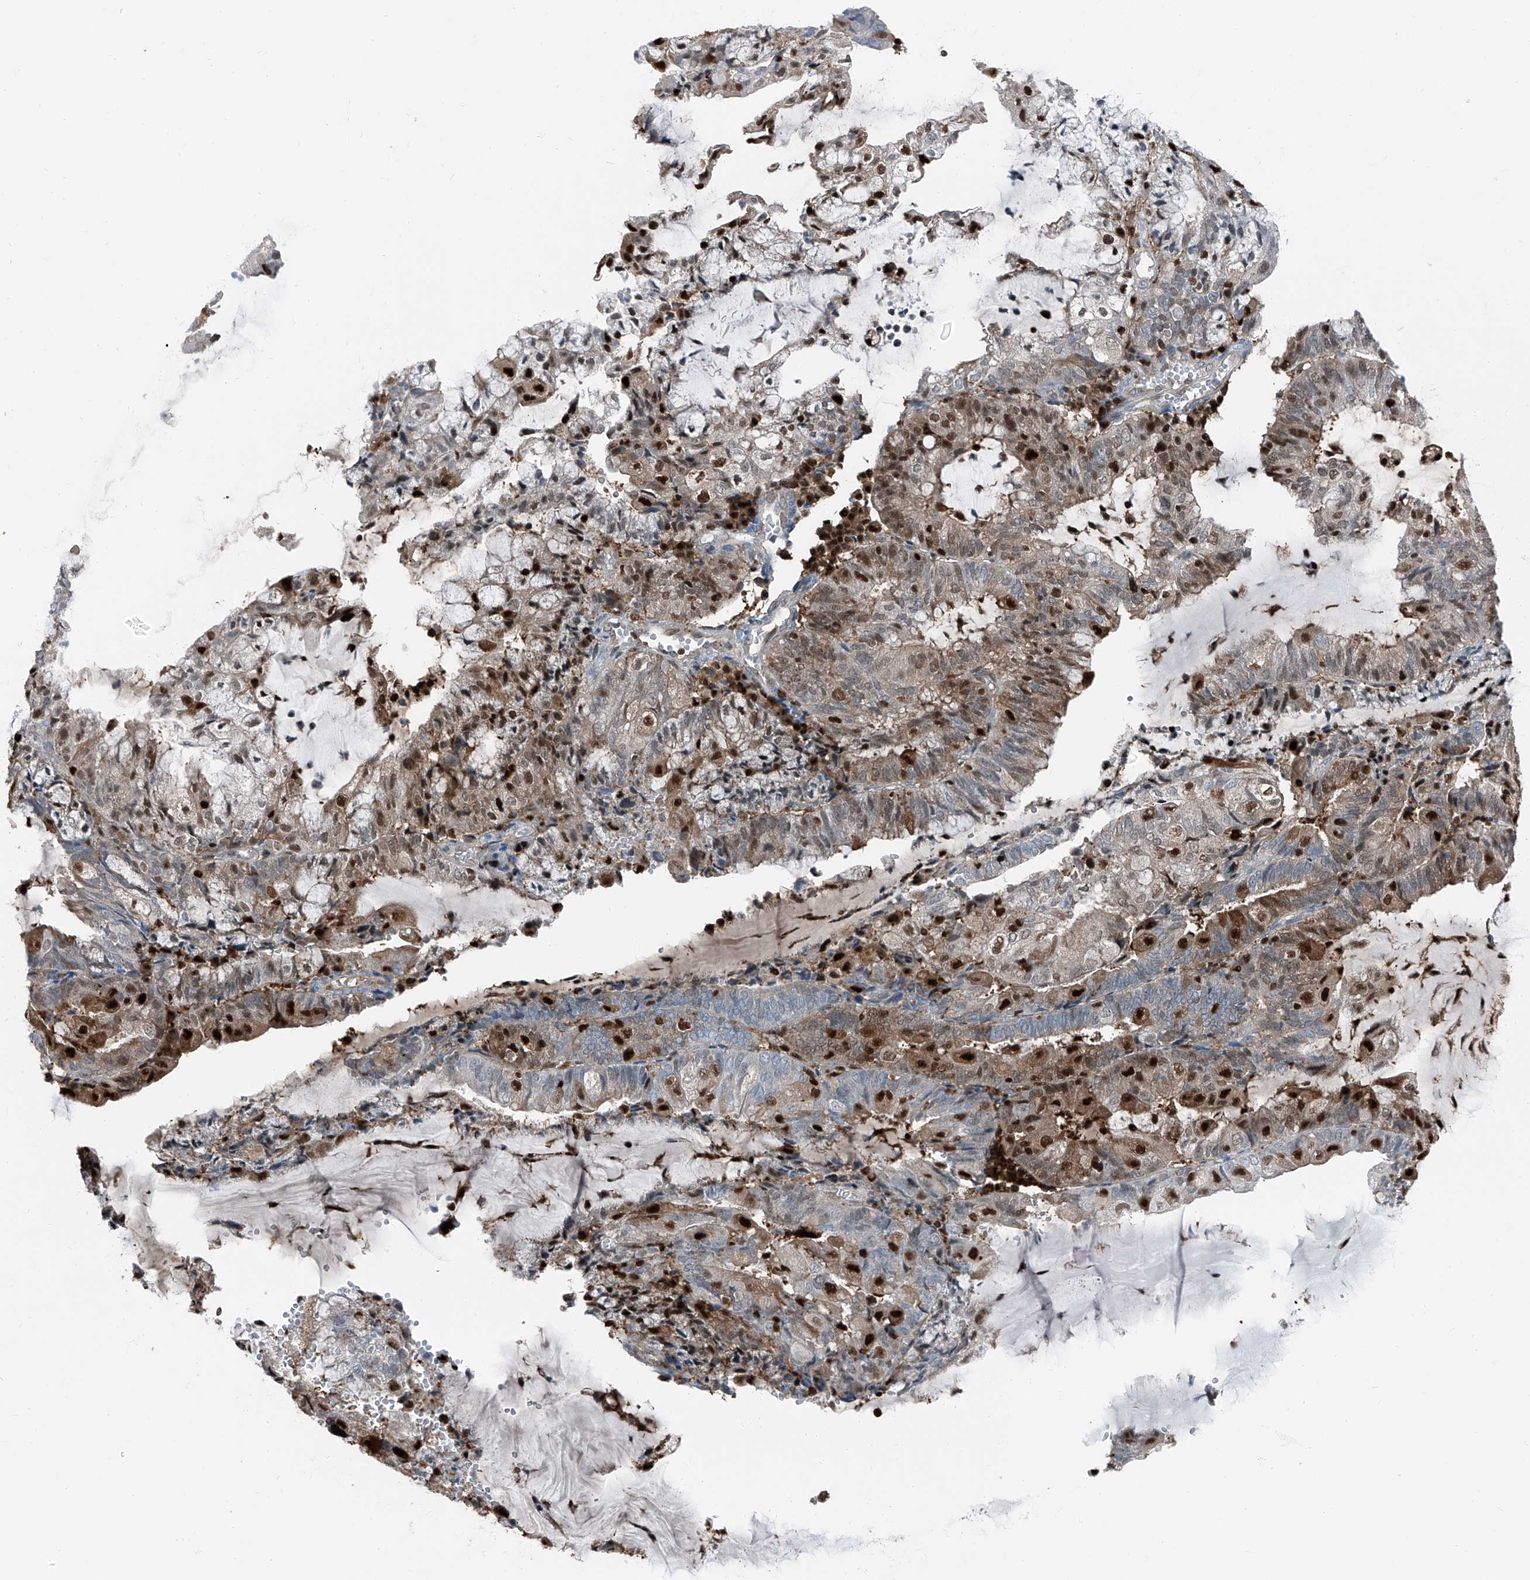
{"staining": {"intensity": "moderate", "quantity": "25%-75%", "location": "cytoplasmic/membranous,nuclear"}, "tissue": "endometrial cancer", "cell_type": "Tumor cells", "image_type": "cancer", "snomed": [{"axis": "morphology", "description": "Adenocarcinoma, NOS"}, {"axis": "topography", "description": "Endometrium"}], "caption": "A high-resolution histopathology image shows IHC staining of endometrial adenocarcinoma, which shows moderate cytoplasmic/membranous and nuclear expression in approximately 25%-75% of tumor cells. (Stains: DAB in brown, nuclei in blue, Microscopy: brightfield microscopy at high magnification).", "gene": "PSMB10", "patient": {"sex": "female", "age": 81}}